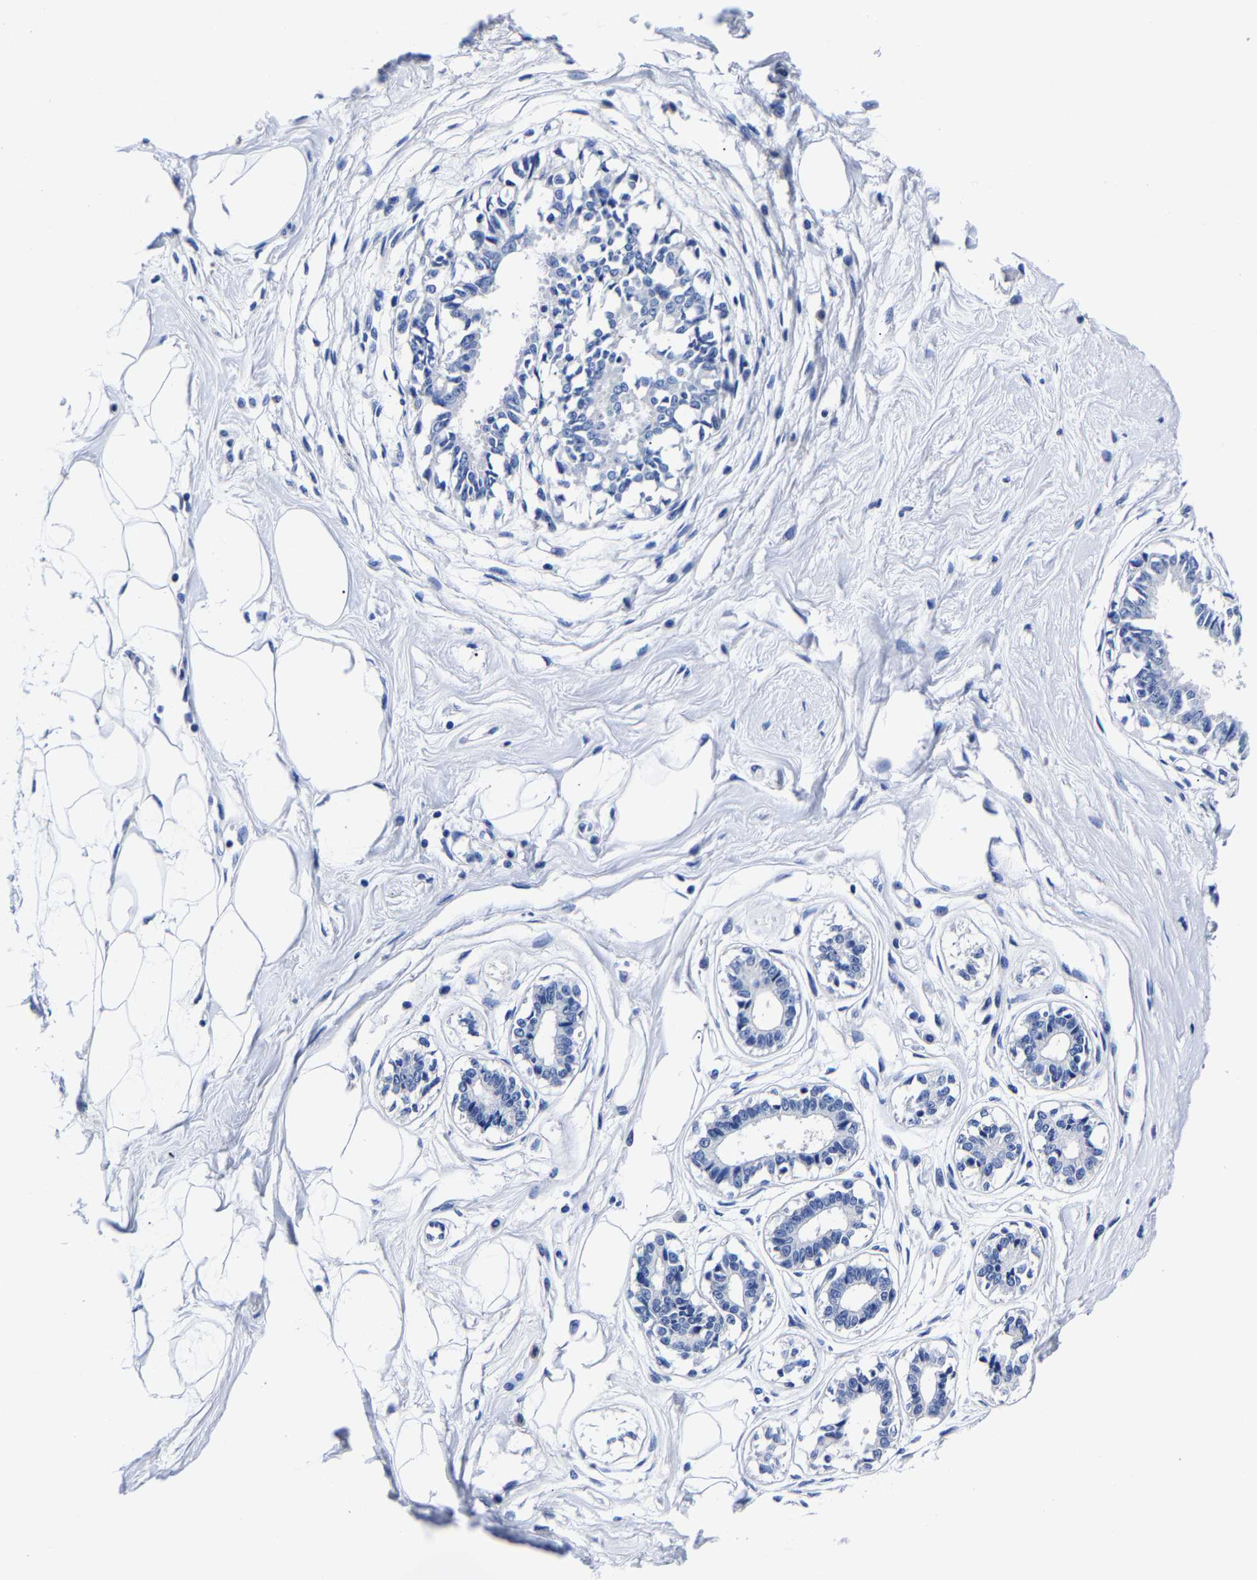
{"staining": {"intensity": "negative", "quantity": "none", "location": "none"}, "tissue": "breast", "cell_type": "Adipocytes", "image_type": "normal", "snomed": [{"axis": "morphology", "description": "Normal tissue, NOS"}, {"axis": "topography", "description": "Breast"}], "caption": "Human breast stained for a protein using immunohistochemistry shows no staining in adipocytes.", "gene": "CPA2", "patient": {"sex": "female", "age": 45}}